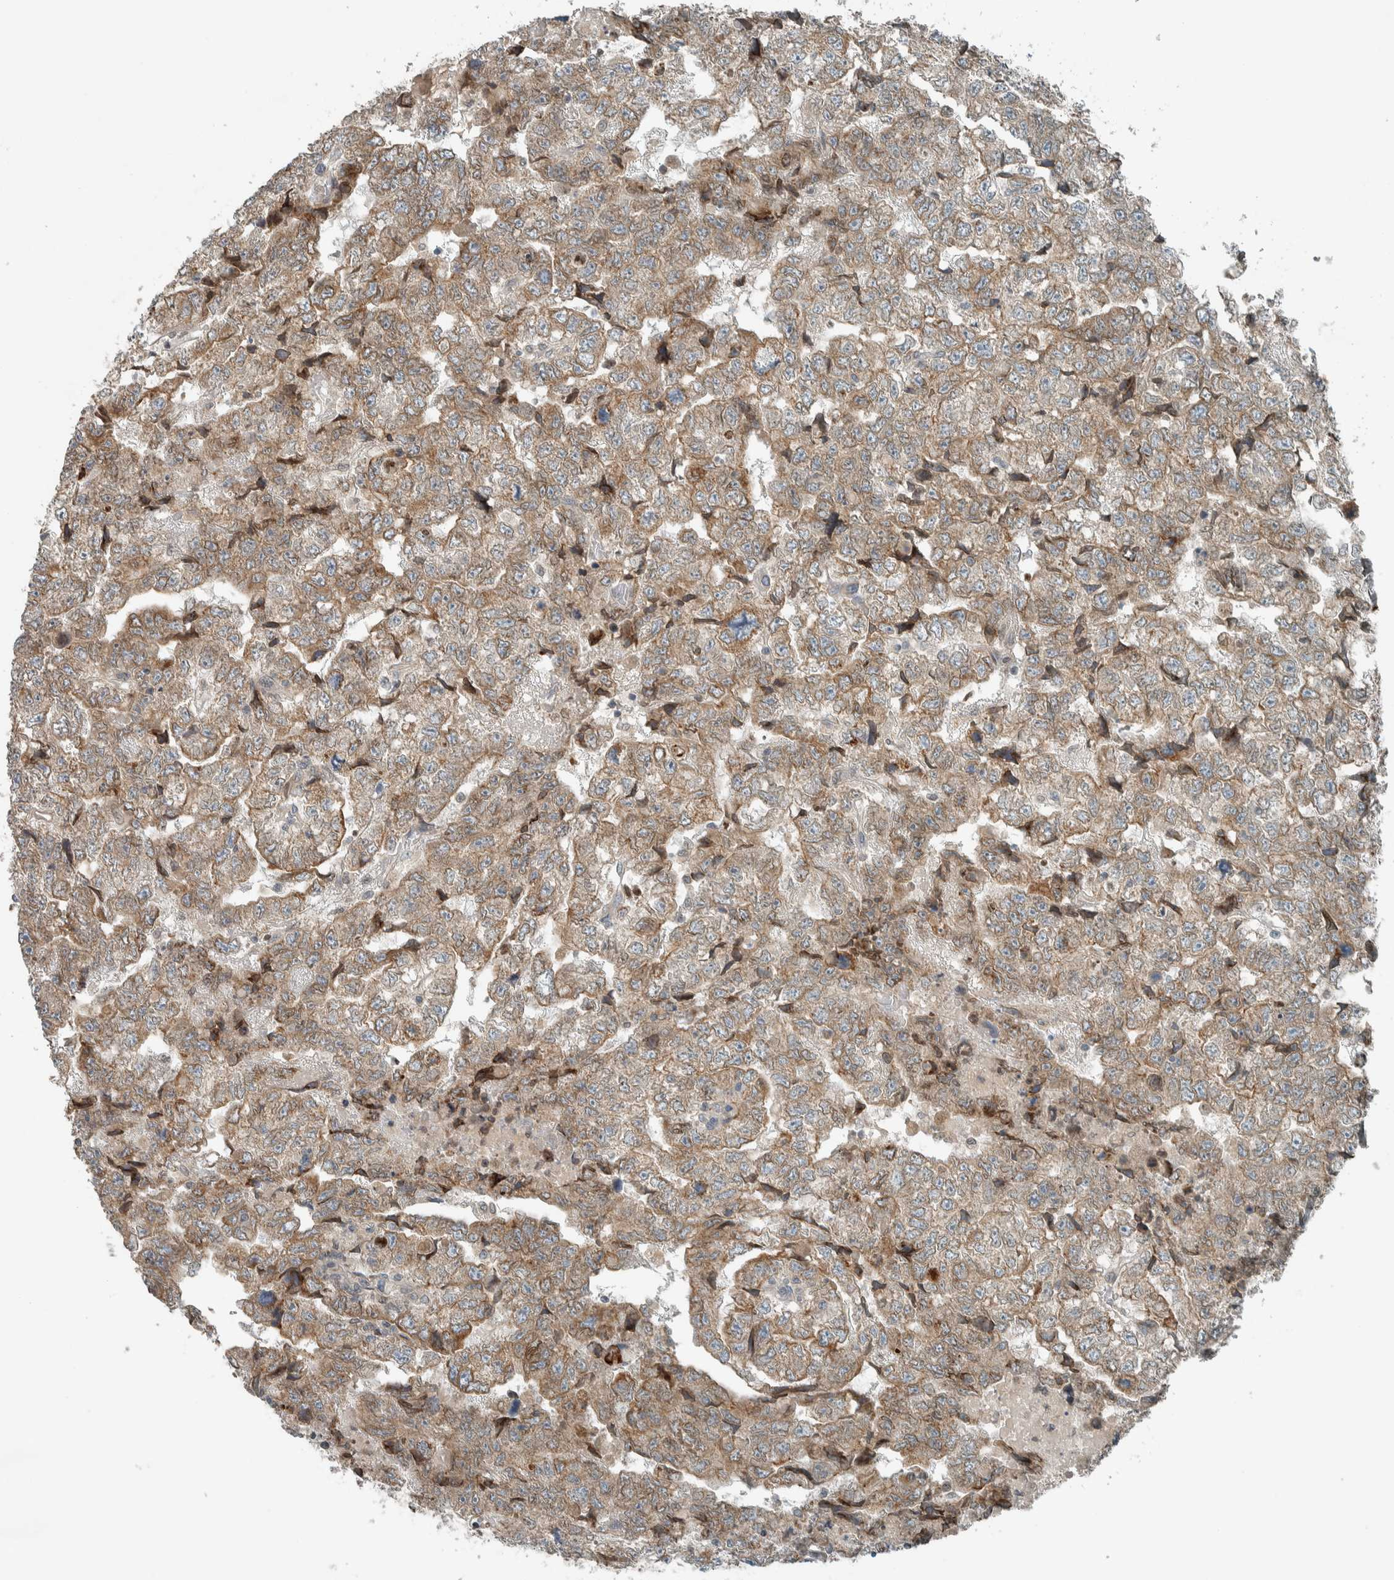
{"staining": {"intensity": "weak", "quantity": ">75%", "location": "cytoplasmic/membranous"}, "tissue": "testis cancer", "cell_type": "Tumor cells", "image_type": "cancer", "snomed": [{"axis": "morphology", "description": "Carcinoma, Embryonal, NOS"}, {"axis": "topography", "description": "Testis"}], "caption": "Testis embryonal carcinoma stained for a protein (brown) displays weak cytoplasmic/membranous positive staining in about >75% of tumor cells.", "gene": "SEL1L", "patient": {"sex": "male", "age": 36}}